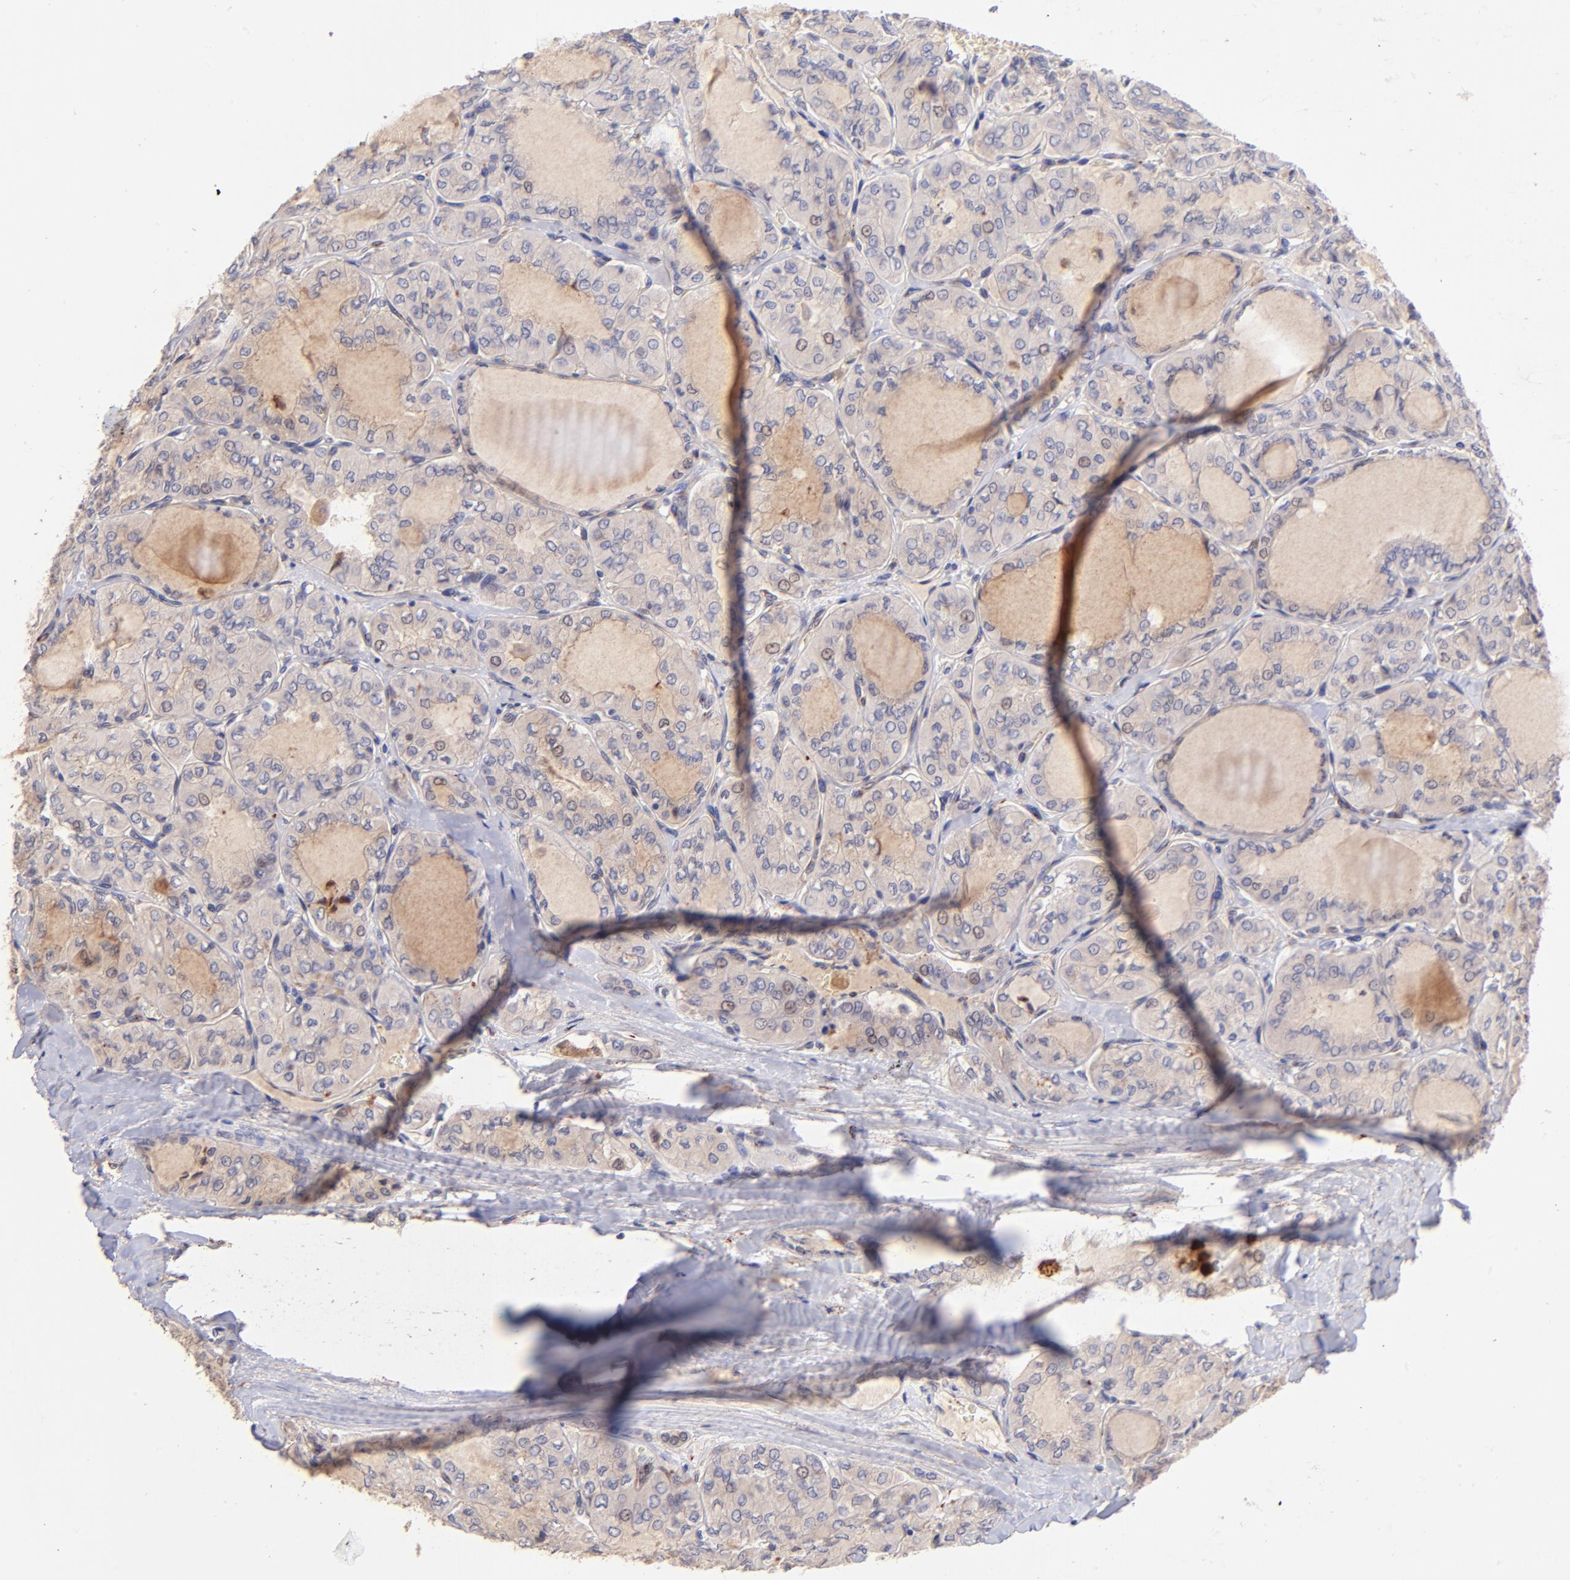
{"staining": {"intensity": "weak", "quantity": "25%-75%", "location": "cytoplasmic/membranous"}, "tissue": "thyroid cancer", "cell_type": "Tumor cells", "image_type": "cancer", "snomed": [{"axis": "morphology", "description": "Papillary adenocarcinoma, NOS"}, {"axis": "topography", "description": "Thyroid gland"}], "caption": "Human papillary adenocarcinoma (thyroid) stained with a brown dye demonstrates weak cytoplasmic/membranous positive expression in approximately 25%-75% of tumor cells.", "gene": "SPARC", "patient": {"sex": "male", "age": 20}}